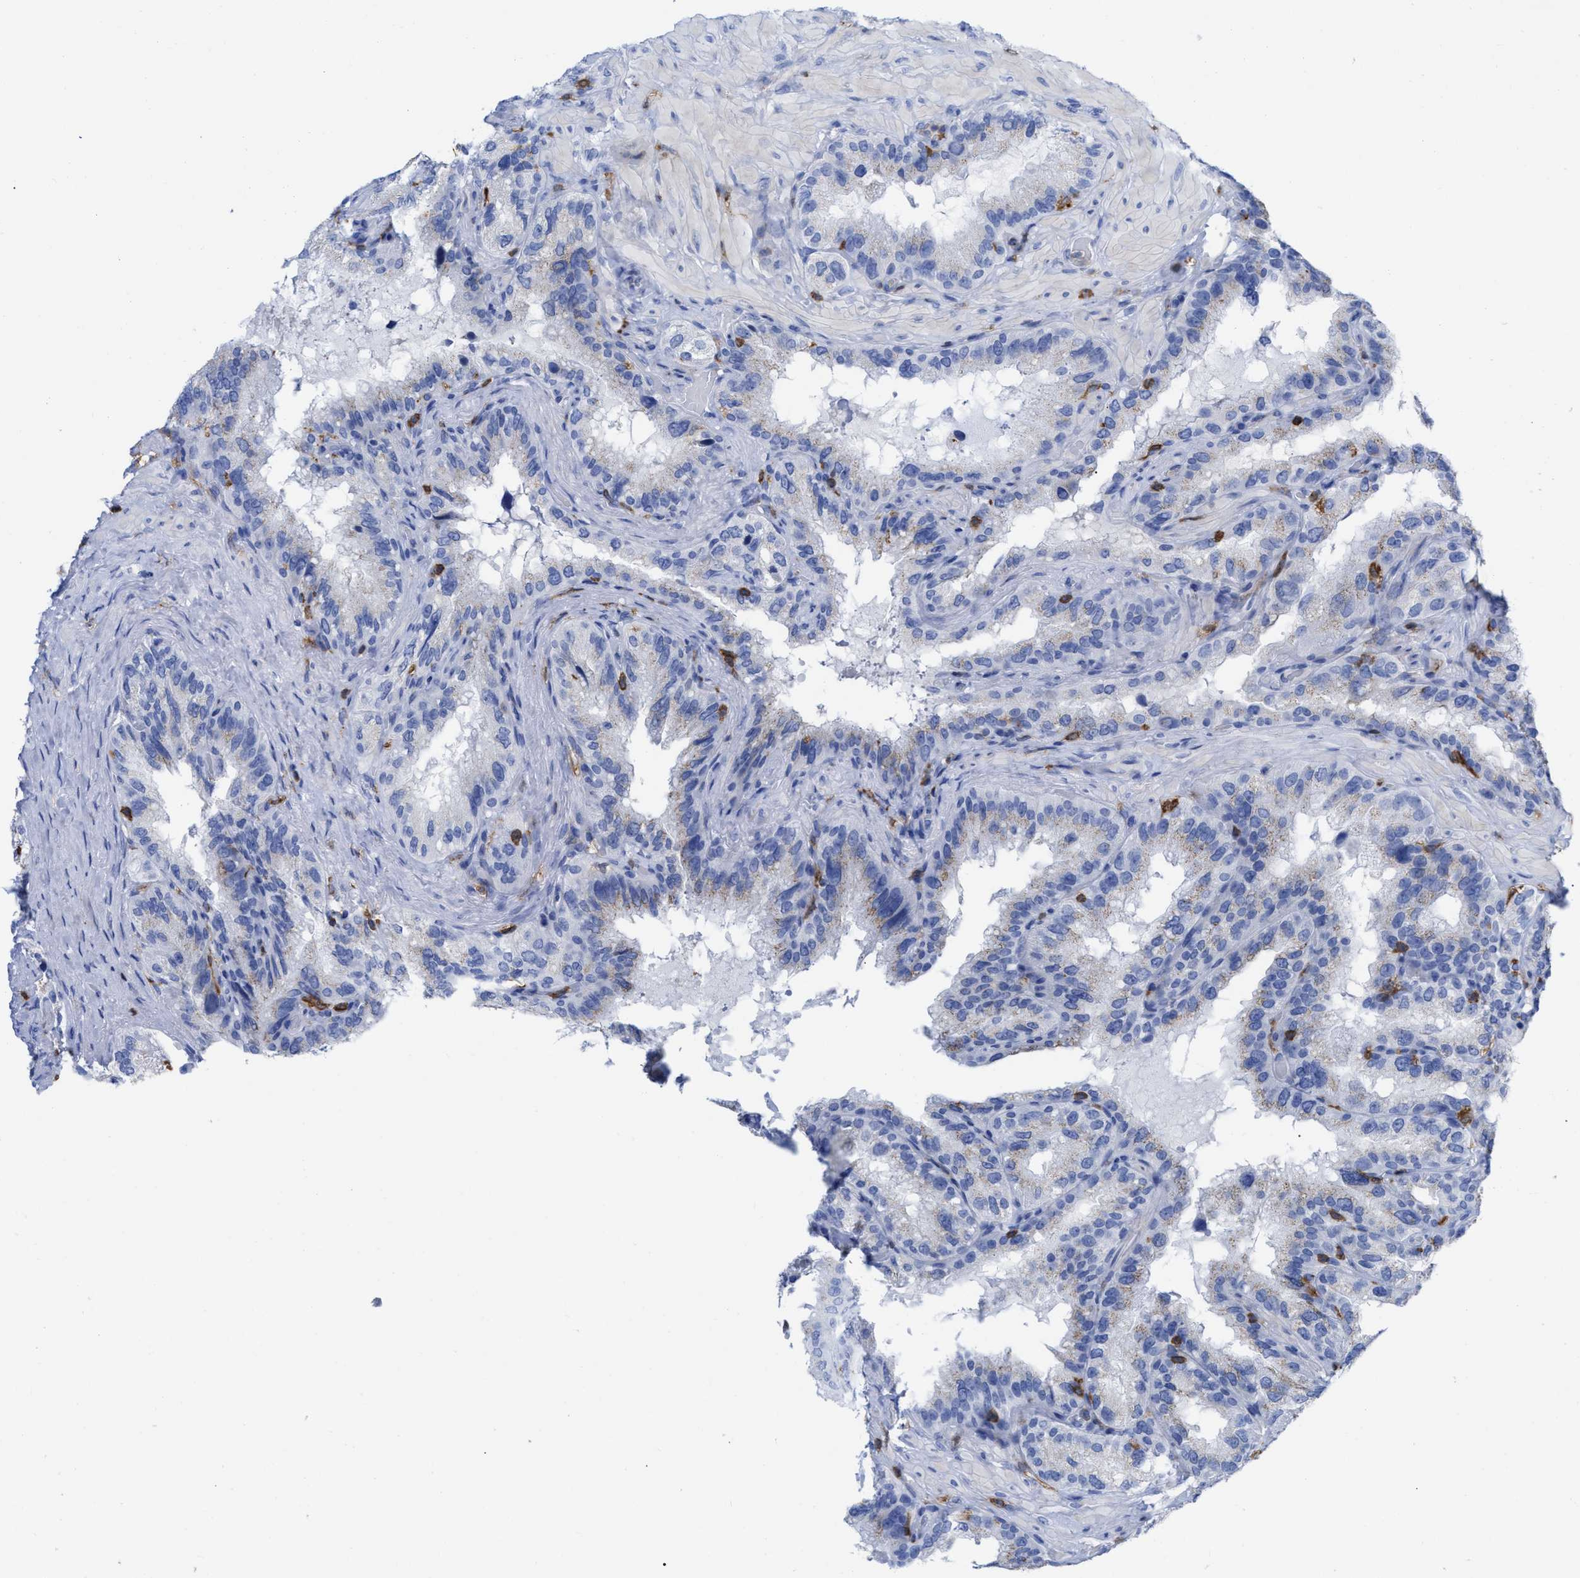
{"staining": {"intensity": "negative", "quantity": "none", "location": "none"}, "tissue": "seminal vesicle", "cell_type": "Glandular cells", "image_type": "normal", "snomed": [{"axis": "morphology", "description": "Normal tissue, NOS"}, {"axis": "topography", "description": "Seminal veicle"}], "caption": "The photomicrograph shows no significant expression in glandular cells of seminal vesicle. (IHC, brightfield microscopy, high magnification).", "gene": "HCLS1", "patient": {"sex": "male", "age": 68}}